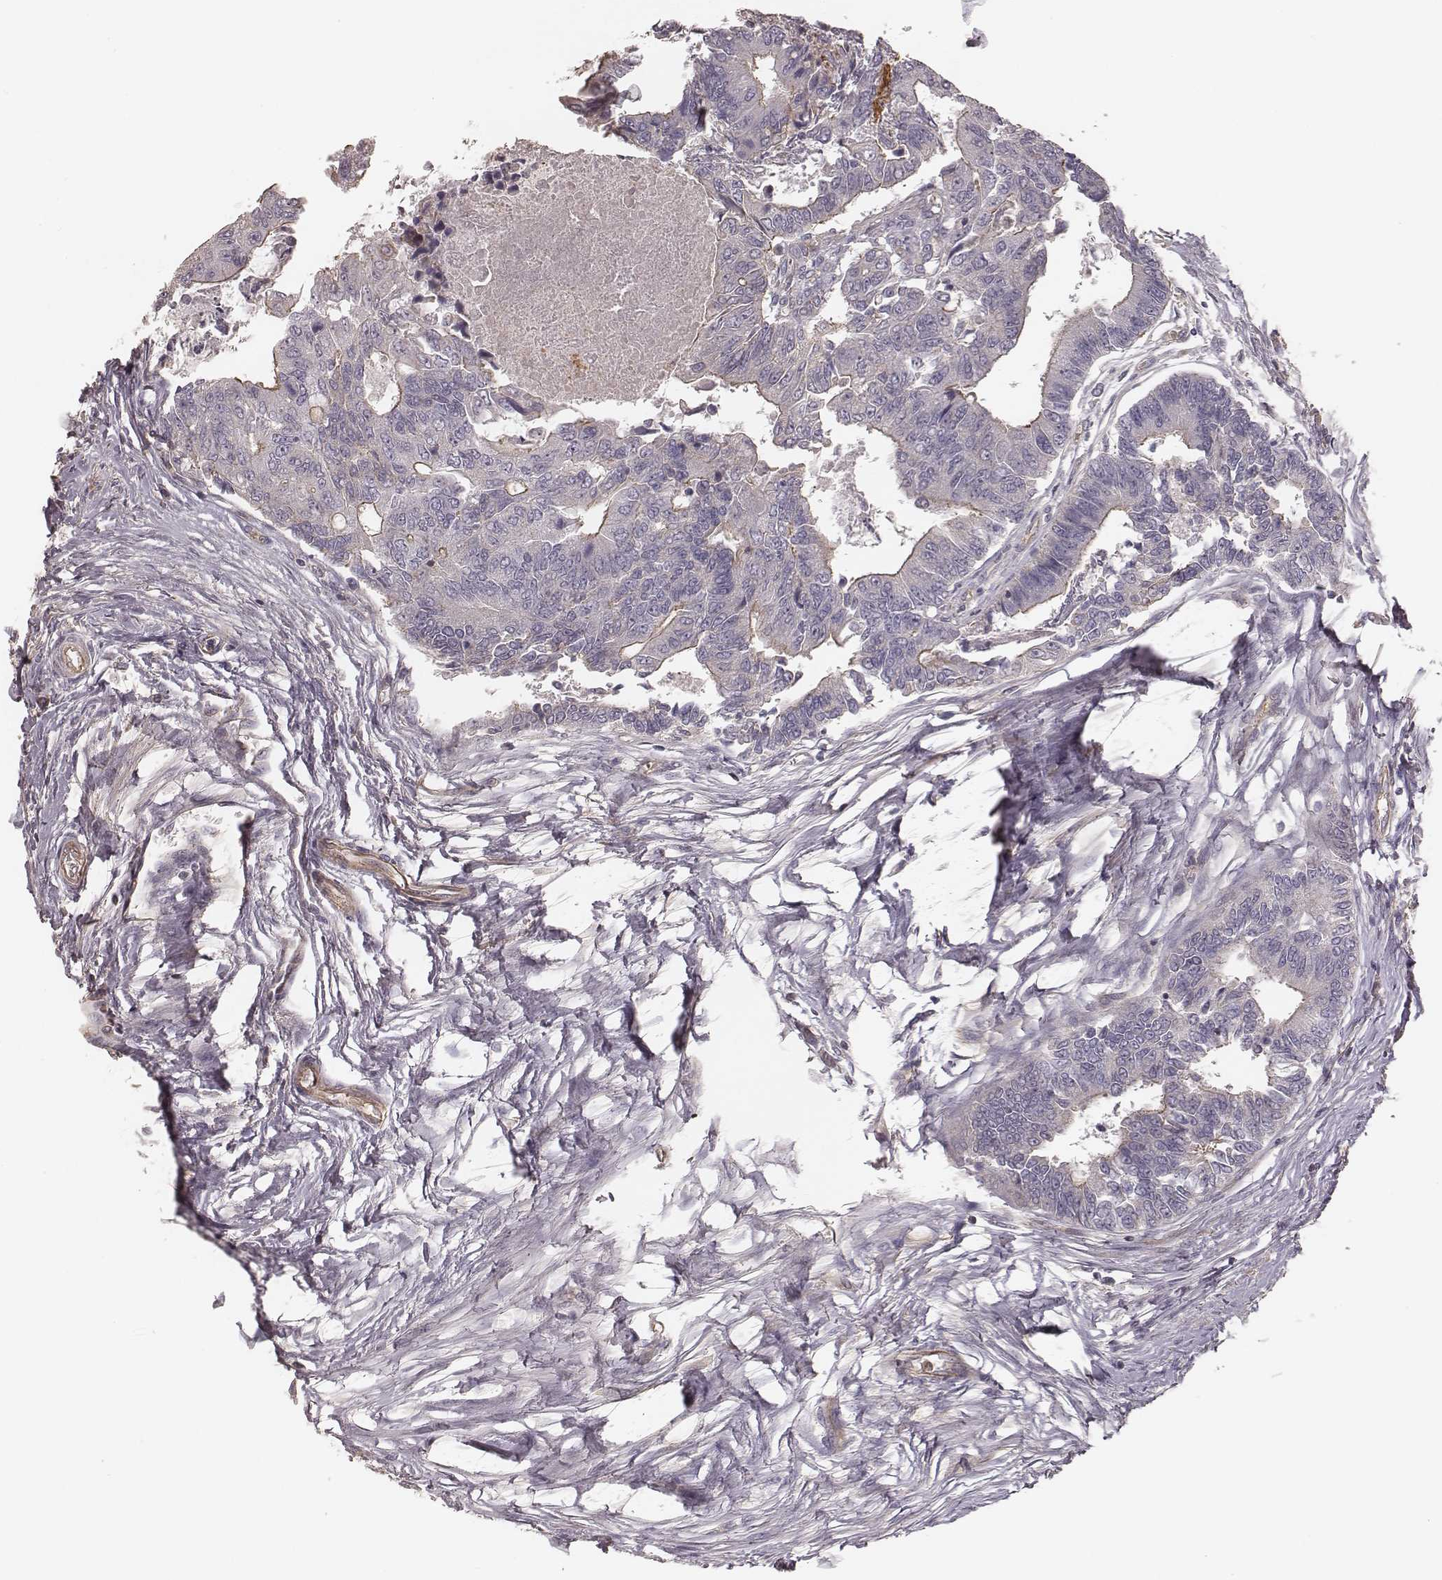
{"staining": {"intensity": "moderate", "quantity": "<25%", "location": "cytoplasmic/membranous"}, "tissue": "colorectal cancer", "cell_type": "Tumor cells", "image_type": "cancer", "snomed": [{"axis": "morphology", "description": "Adenocarcinoma, NOS"}, {"axis": "topography", "description": "Colon"}], "caption": "IHC of colorectal cancer (adenocarcinoma) demonstrates low levels of moderate cytoplasmic/membranous positivity in approximately <25% of tumor cells. The staining was performed using DAB, with brown indicating positive protein expression. Nuclei are stained blue with hematoxylin.", "gene": "OTOGL", "patient": {"sex": "female", "age": 67}}